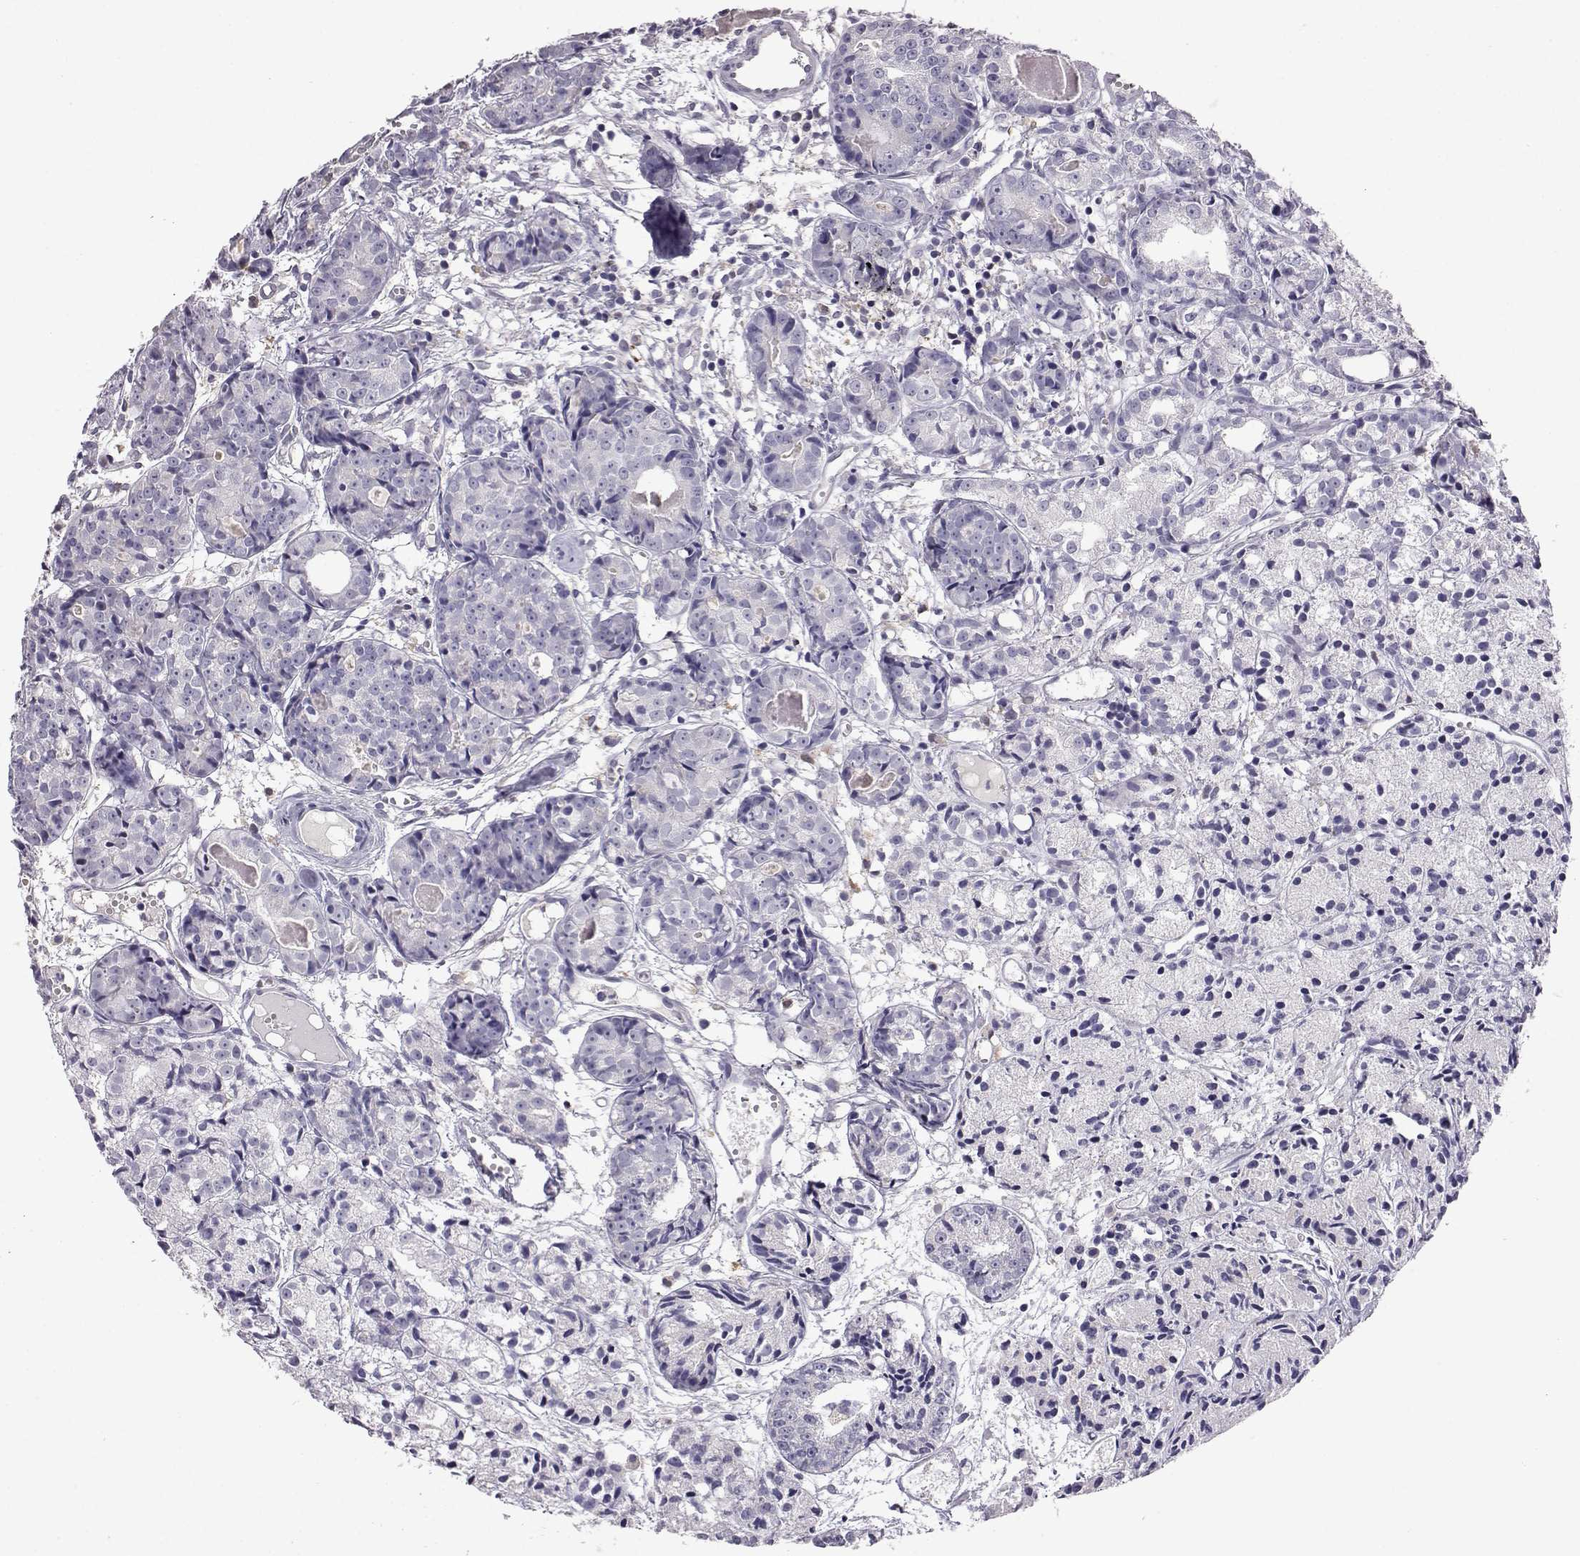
{"staining": {"intensity": "negative", "quantity": "none", "location": "none"}, "tissue": "prostate cancer", "cell_type": "Tumor cells", "image_type": "cancer", "snomed": [{"axis": "morphology", "description": "Adenocarcinoma, Medium grade"}, {"axis": "topography", "description": "Prostate"}], "caption": "This is an immunohistochemistry photomicrograph of prostate cancer. There is no expression in tumor cells.", "gene": "AKR1B1", "patient": {"sex": "male", "age": 74}}